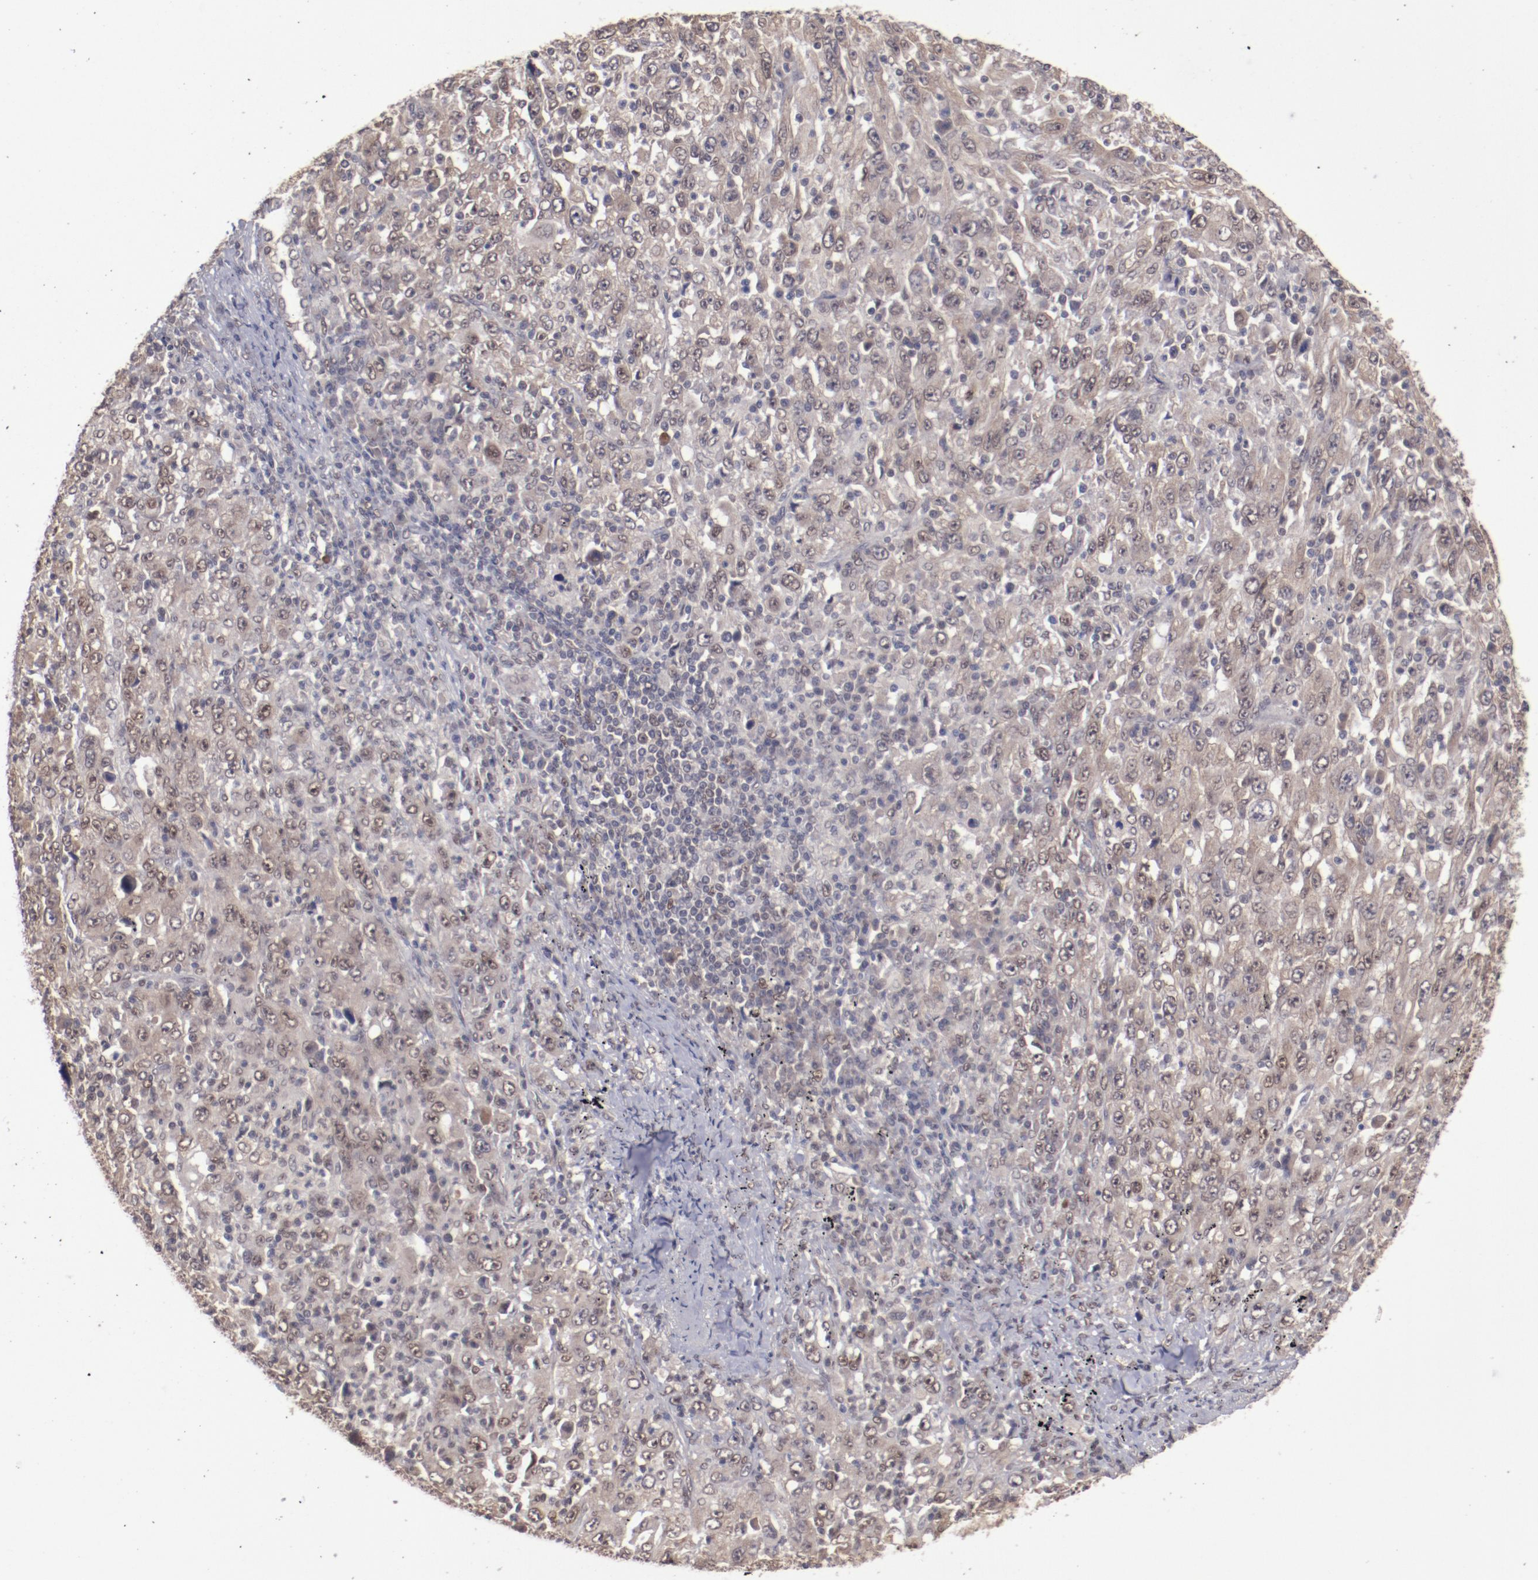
{"staining": {"intensity": "weak", "quantity": ">75%", "location": "cytoplasmic/membranous"}, "tissue": "melanoma", "cell_type": "Tumor cells", "image_type": "cancer", "snomed": [{"axis": "morphology", "description": "Malignant melanoma, Metastatic site"}, {"axis": "topography", "description": "Skin"}], "caption": "Malignant melanoma (metastatic site) was stained to show a protein in brown. There is low levels of weak cytoplasmic/membranous staining in about >75% of tumor cells. The protein is shown in brown color, while the nuclei are stained blue.", "gene": "ARNT", "patient": {"sex": "female", "age": 56}}